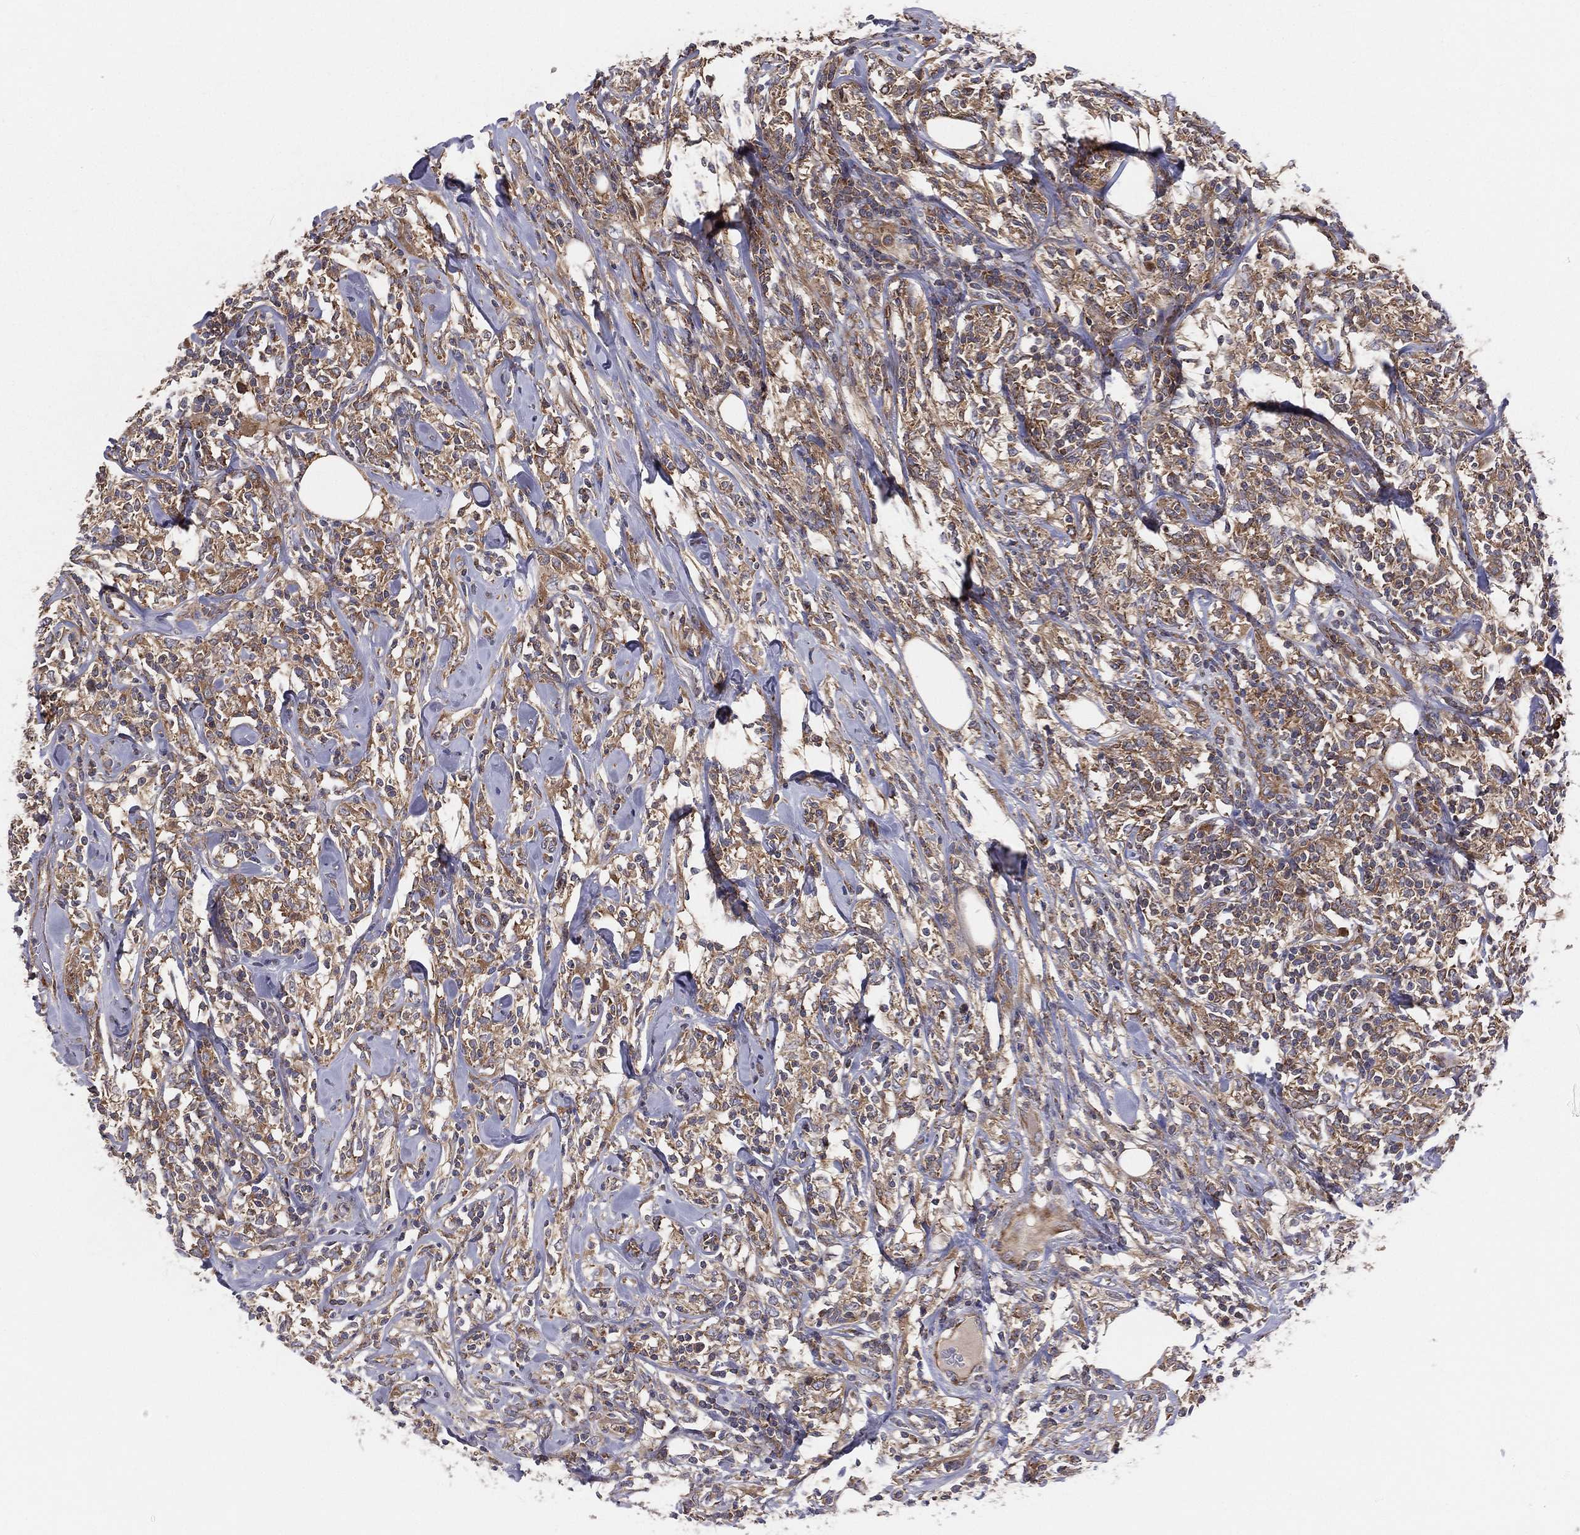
{"staining": {"intensity": "moderate", "quantity": ">75%", "location": "cytoplasmic/membranous"}, "tissue": "lymphoma", "cell_type": "Tumor cells", "image_type": "cancer", "snomed": [{"axis": "morphology", "description": "Malignant lymphoma, non-Hodgkin's type, High grade"}, {"axis": "topography", "description": "Lymph node"}], "caption": "Moderate cytoplasmic/membranous protein expression is present in approximately >75% of tumor cells in high-grade malignant lymphoma, non-Hodgkin's type.", "gene": "EIF2B5", "patient": {"sex": "female", "age": 84}}